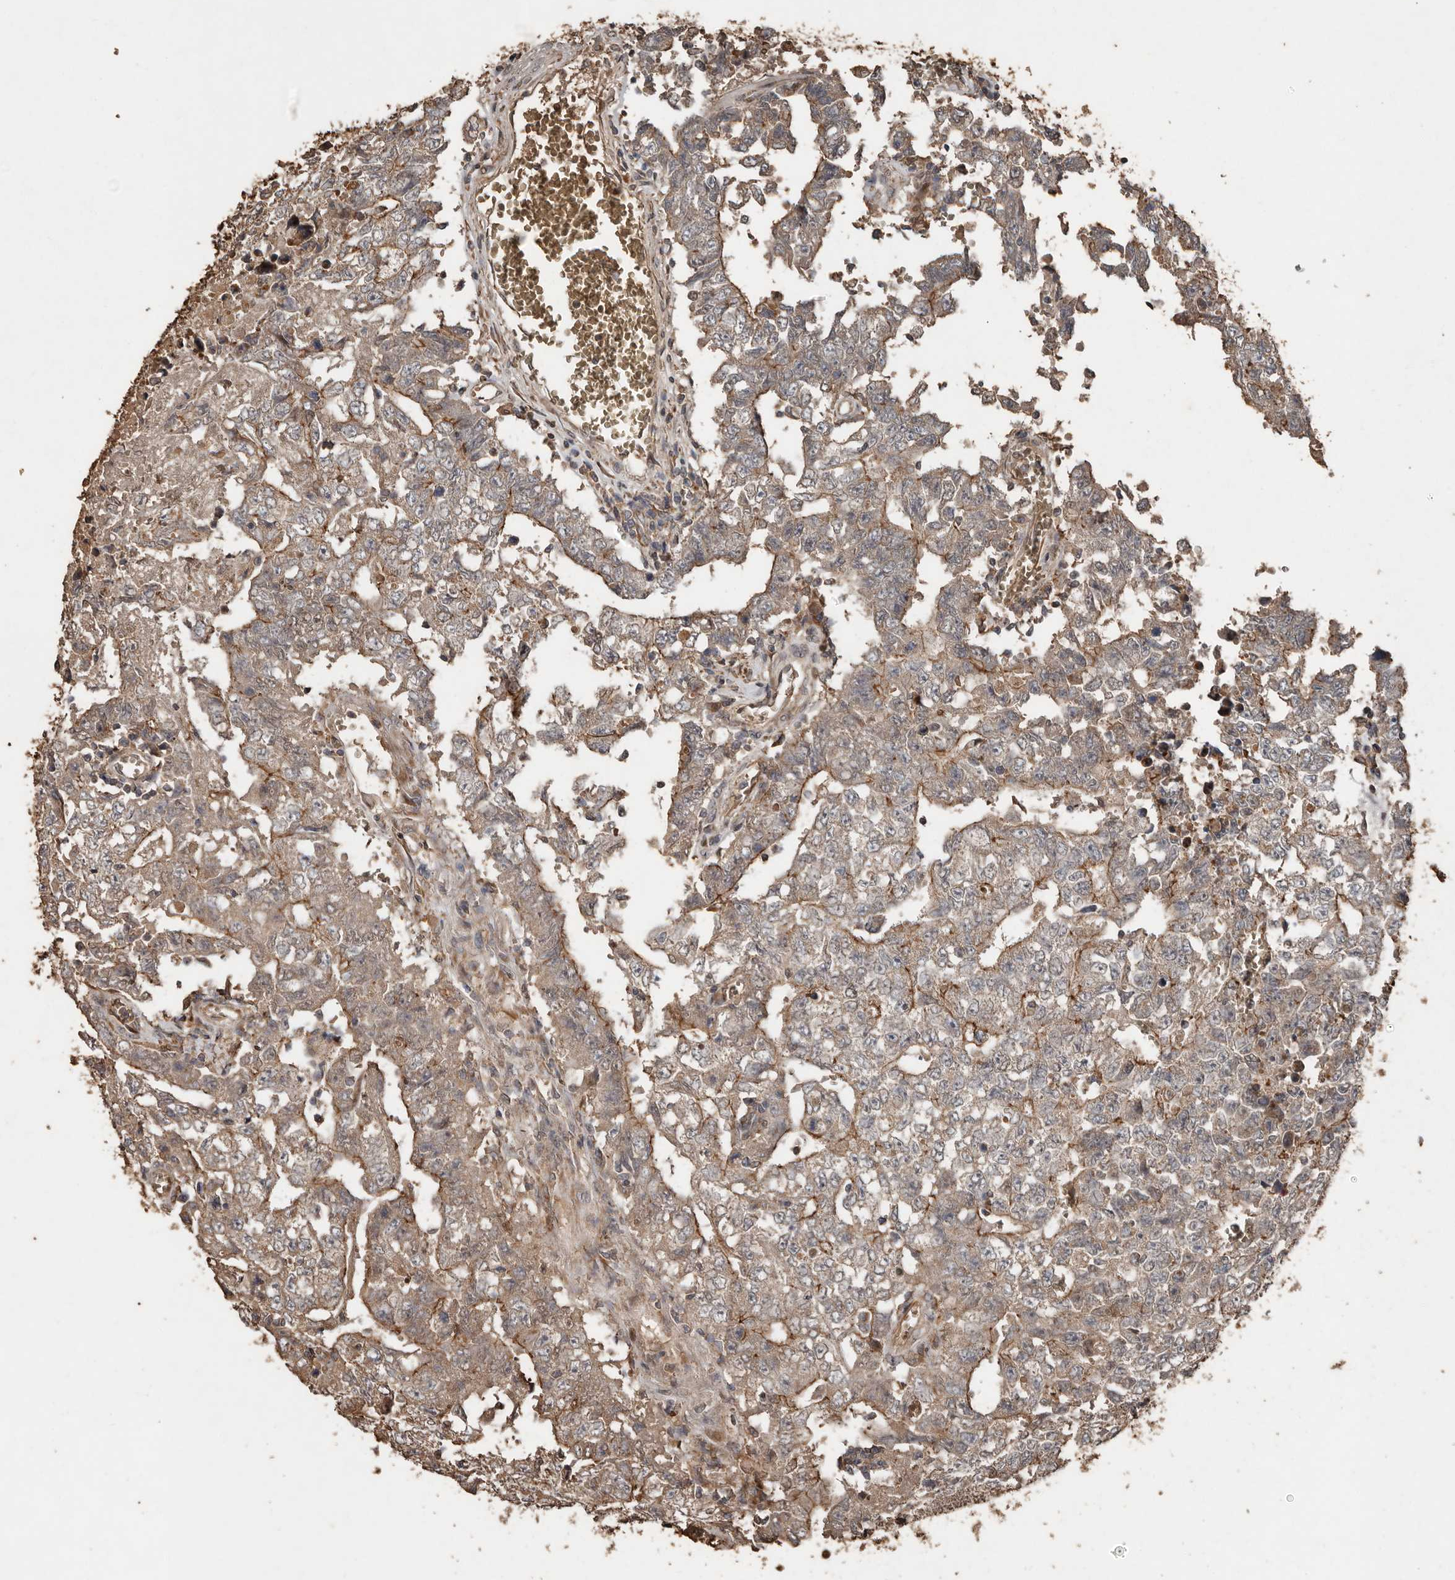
{"staining": {"intensity": "moderate", "quantity": "25%-75%", "location": "cytoplasmic/membranous"}, "tissue": "testis cancer", "cell_type": "Tumor cells", "image_type": "cancer", "snomed": [{"axis": "morphology", "description": "Carcinoma, Embryonal, NOS"}, {"axis": "topography", "description": "Testis"}], "caption": "Brown immunohistochemical staining in testis cancer (embryonal carcinoma) displays moderate cytoplasmic/membranous positivity in approximately 25%-75% of tumor cells.", "gene": "RANBP17", "patient": {"sex": "male", "age": 26}}